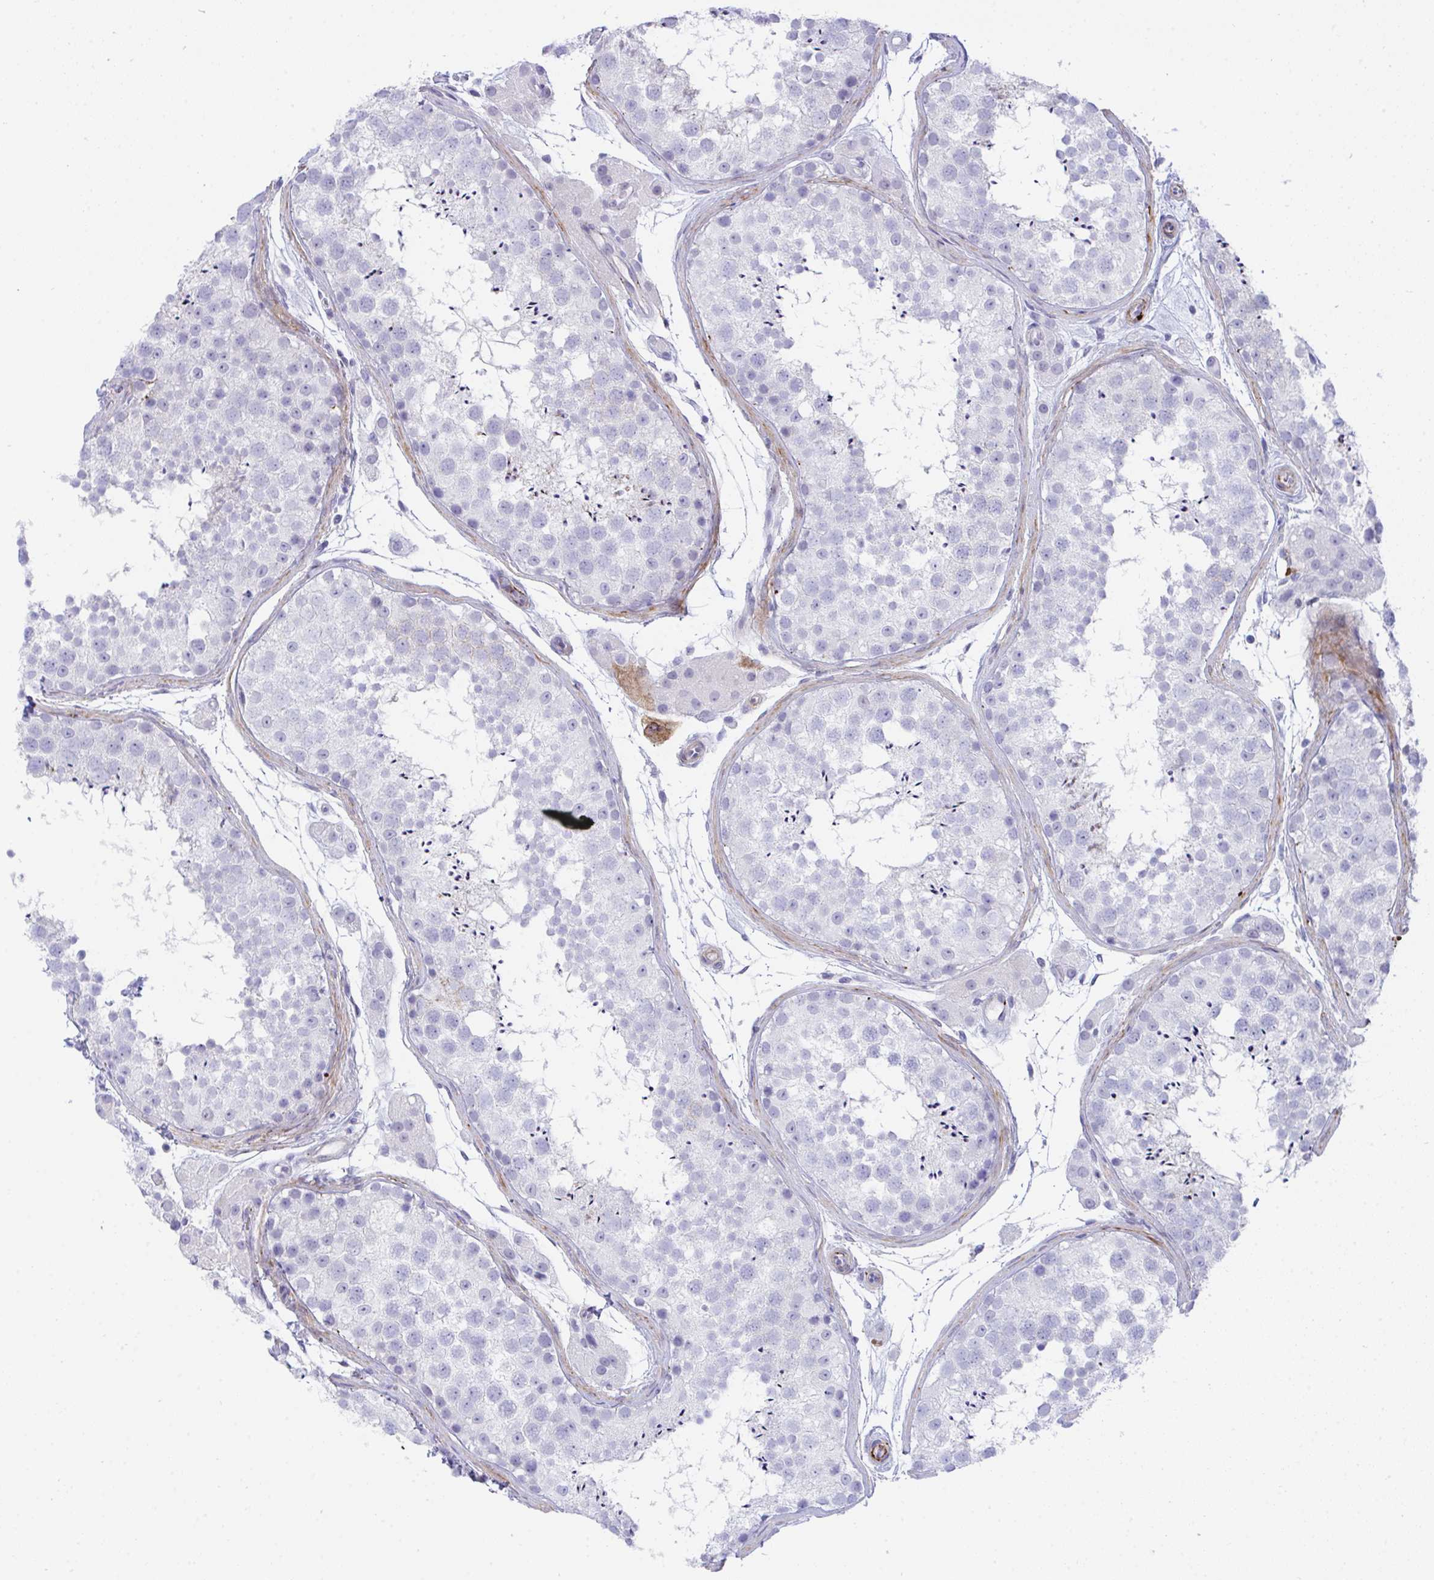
{"staining": {"intensity": "negative", "quantity": "none", "location": "none"}, "tissue": "testis", "cell_type": "Cells in seminiferous ducts", "image_type": "normal", "snomed": [{"axis": "morphology", "description": "Normal tissue, NOS"}, {"axis": "topography", "description": "Testis"}], "caption": "Testis was stained to show a protein in brown. There is no significant expression in cells in seminiferous ducts. (Stains: DAB (3,3'-diaminobenzidine) immunohistochemistry with hematoxylin counter stain, Microscopy: brightfield microscopy at high magnification).", "gene": "KMT2E", "patient": {"sex": "male", "age": 41}}